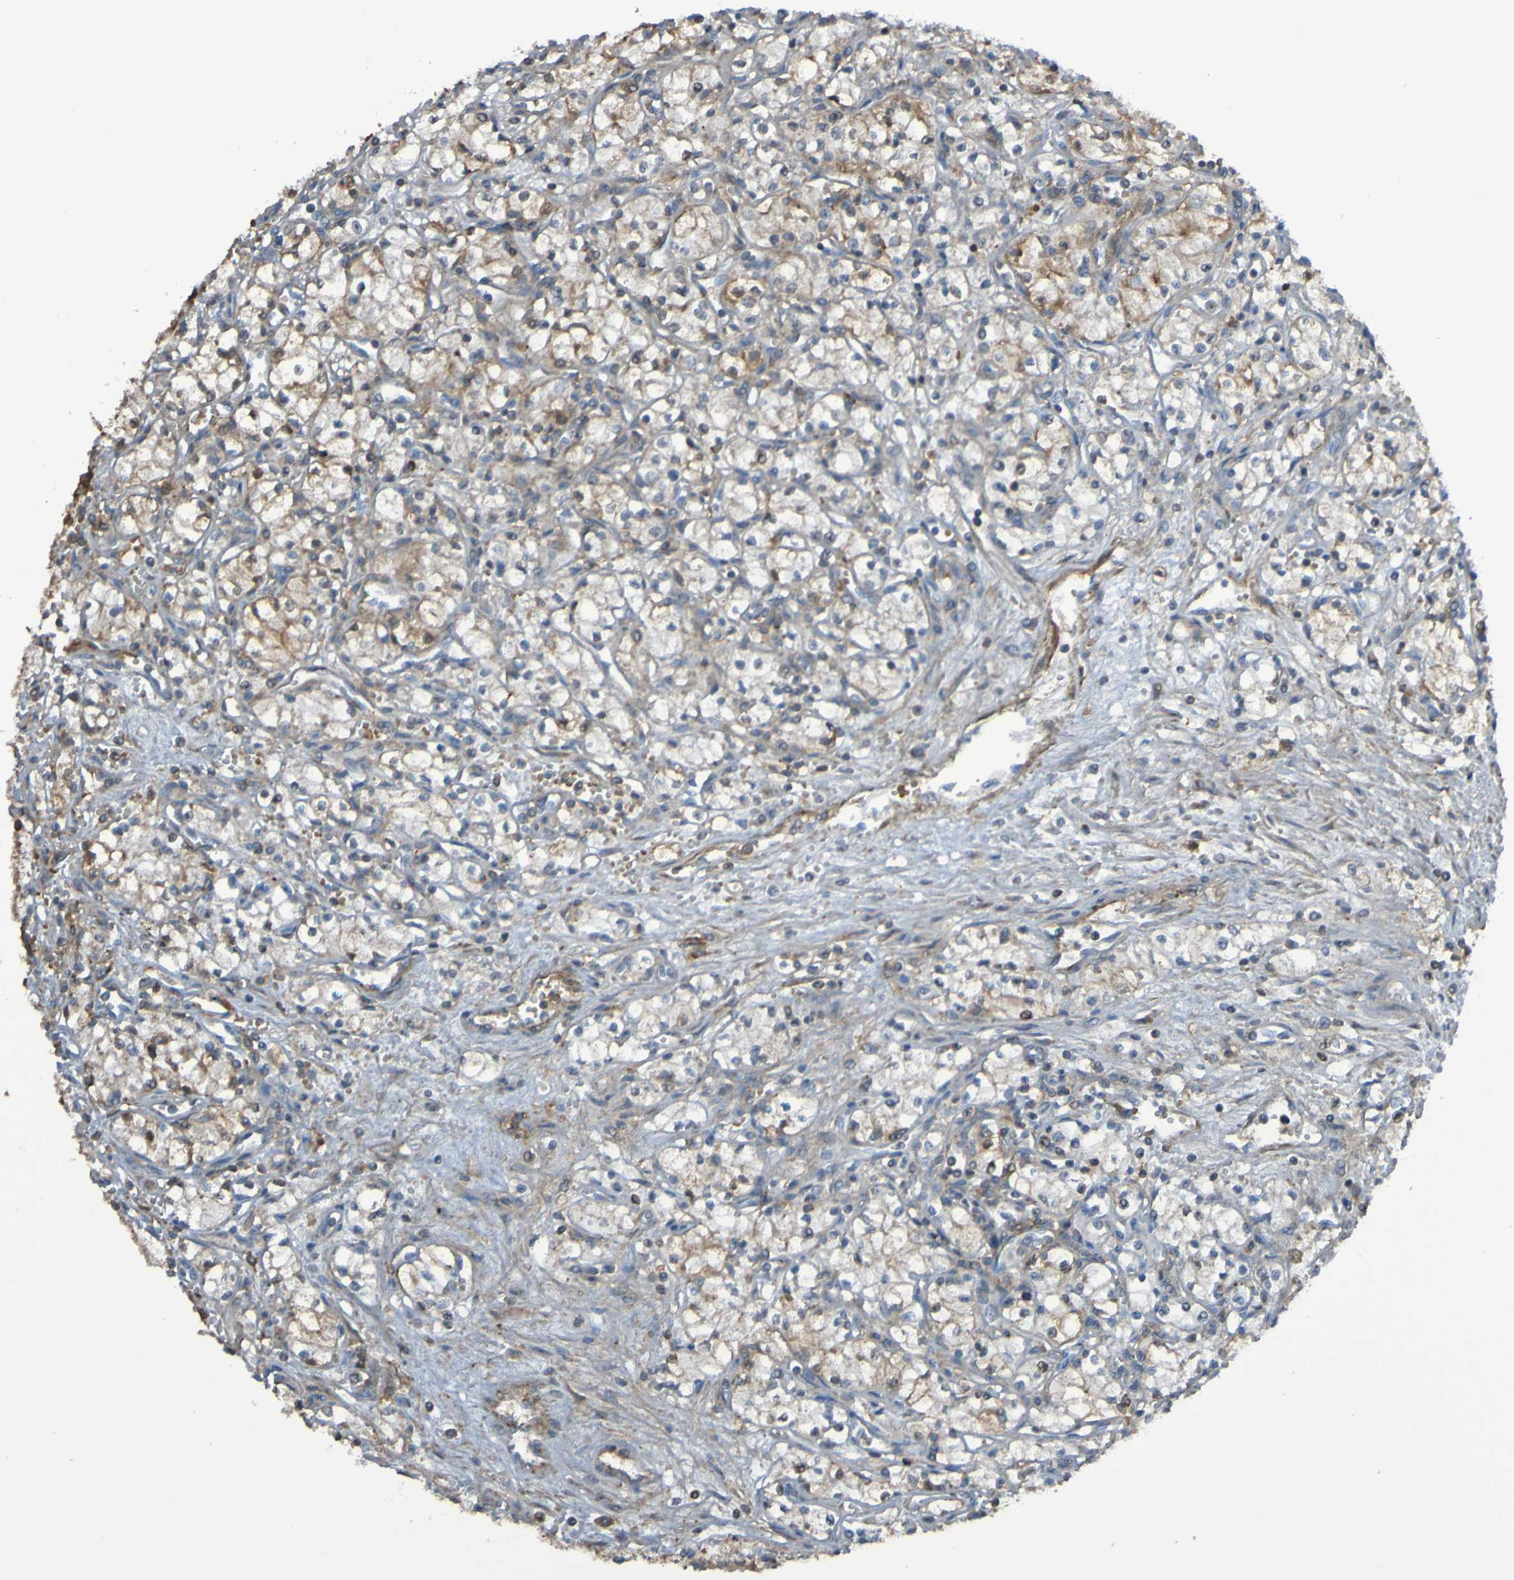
{"staining": {"intensity": "weak", "quantity": ">75%", "location": "cytoplasmic/membranous"}, "tissue": "renal cancer", "cell_type": "Tumor cells", "image_type": "cancer", "snomed": [{"axis": "morphology", "description": "Normal tissue, NOS"}, {"axis": "morphology", "description": "Adenocarcinoma, NOS"}, {"axis": "topography", "description": "Kidney"}], "caption": "Immunohistochemistry (IHC) staining of renal cancer, which demonstrates low levels of weak cytoplasmic/membranous expression in about >75% of tumor cells indicating weak cytoplasmic/membranous protein staining. The staining was performed using DAB (3,3'-diaminobenzidine) (brown) for protein detection and nuclei were counterstained in hematoxylin (blue).", "gene": "PDGFB", "patient": {"sex": "male", "age": 59}}